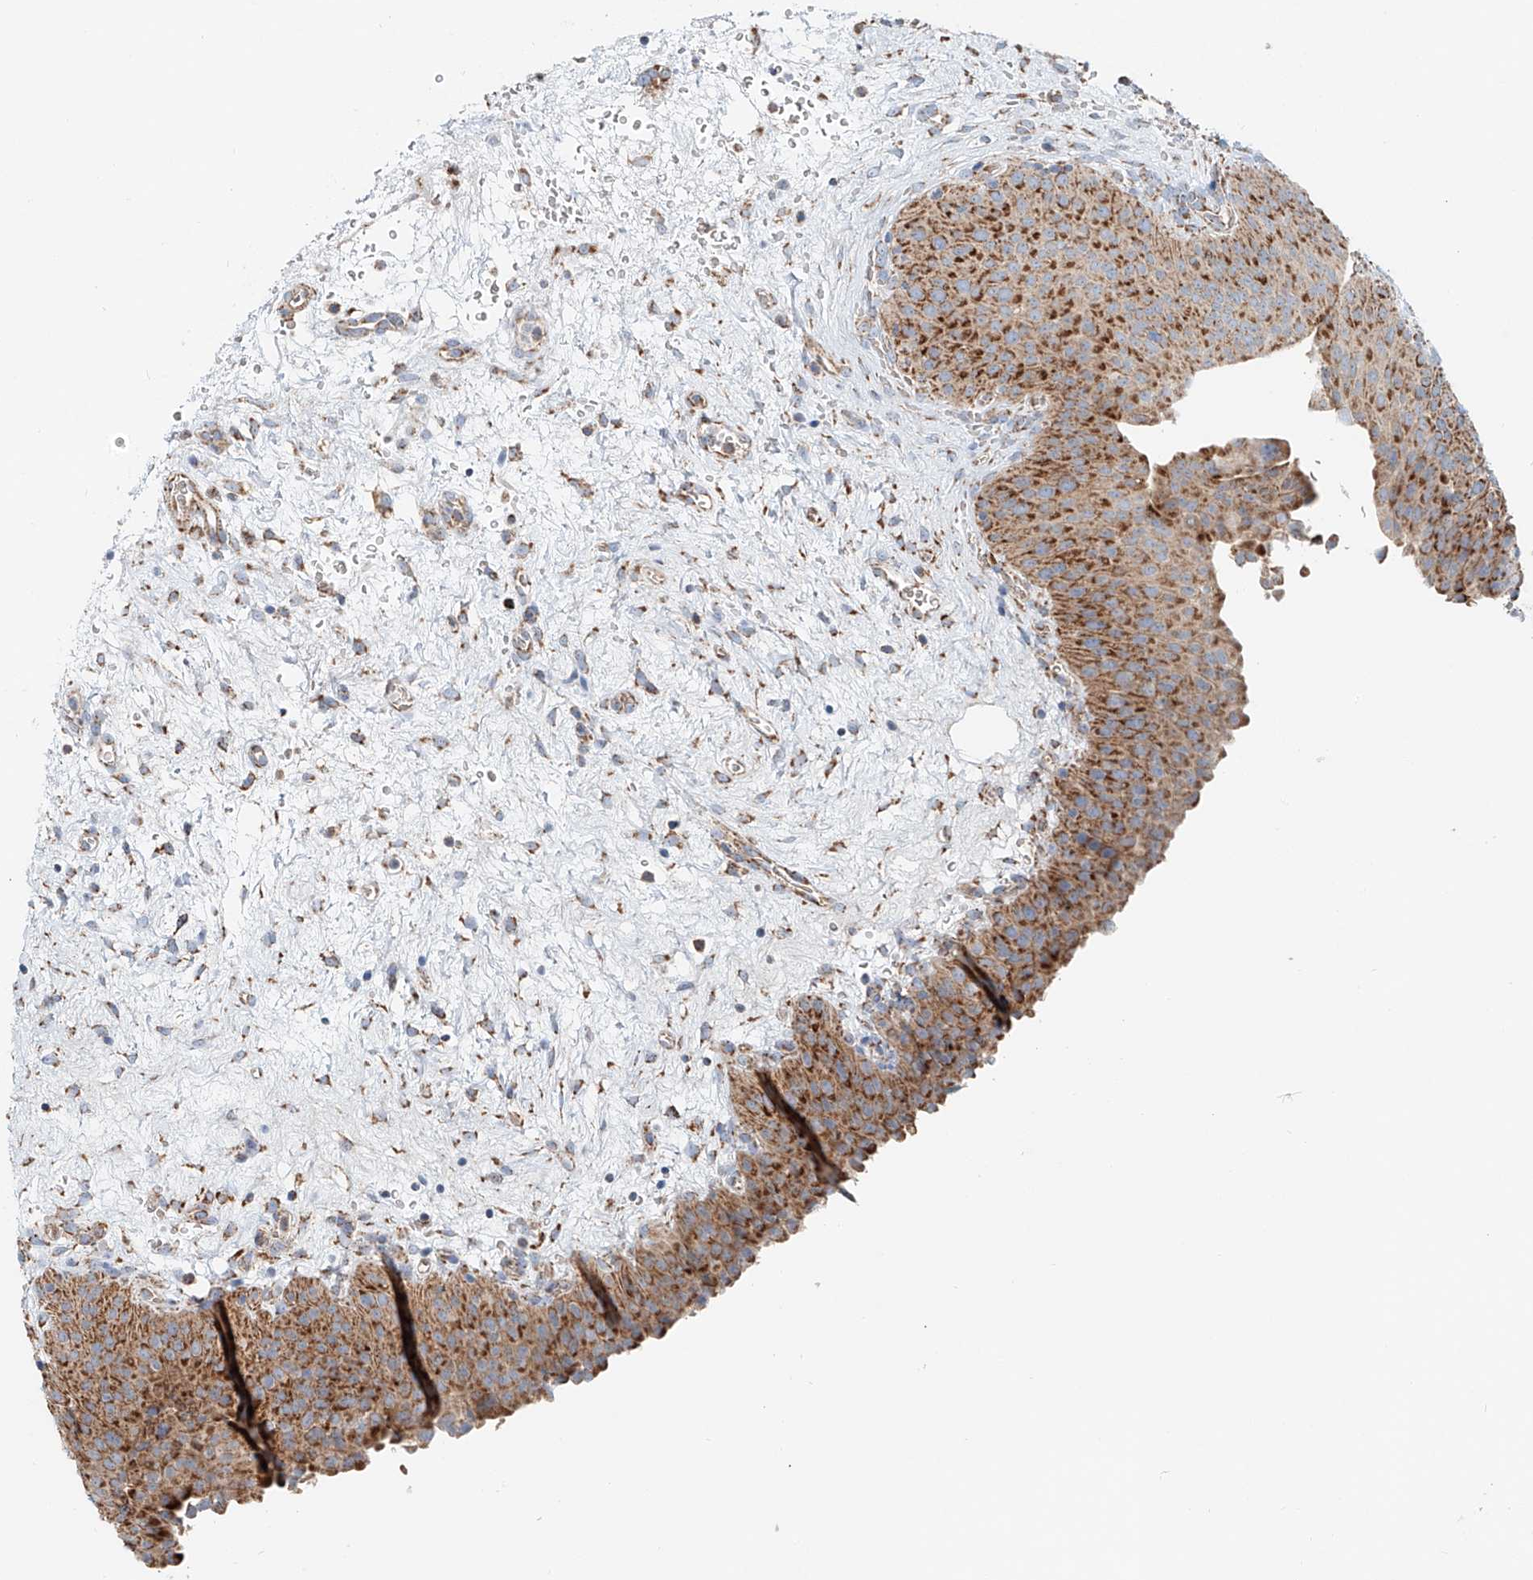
{"staining": {"intensity": "moderate", "quantity": ">75%", "location": "cytoplasmic/membranous"}, "tissue": "urinary bladder", "cell_type": "Urothelial cells", "image_type": "normal", "snomed": [{"axis": "morphology", "description": "Normal tissue, NOS"}, {"axis": "morphology", "description": "Dysplasia, NOS"}, {"axis": "topography", "description": "Urinary bladder"}], "caption": "Immunohistochemistry (IHC) photomicrograph of unremarkable urinary bladder stained for a protein (brown), which exhibits medium levels of moderate cytoplasmic/membranous positivity in about >75% of urothelial cells.", "gene": "CARD10", "patient": {"sex": "male", "age": 35}}